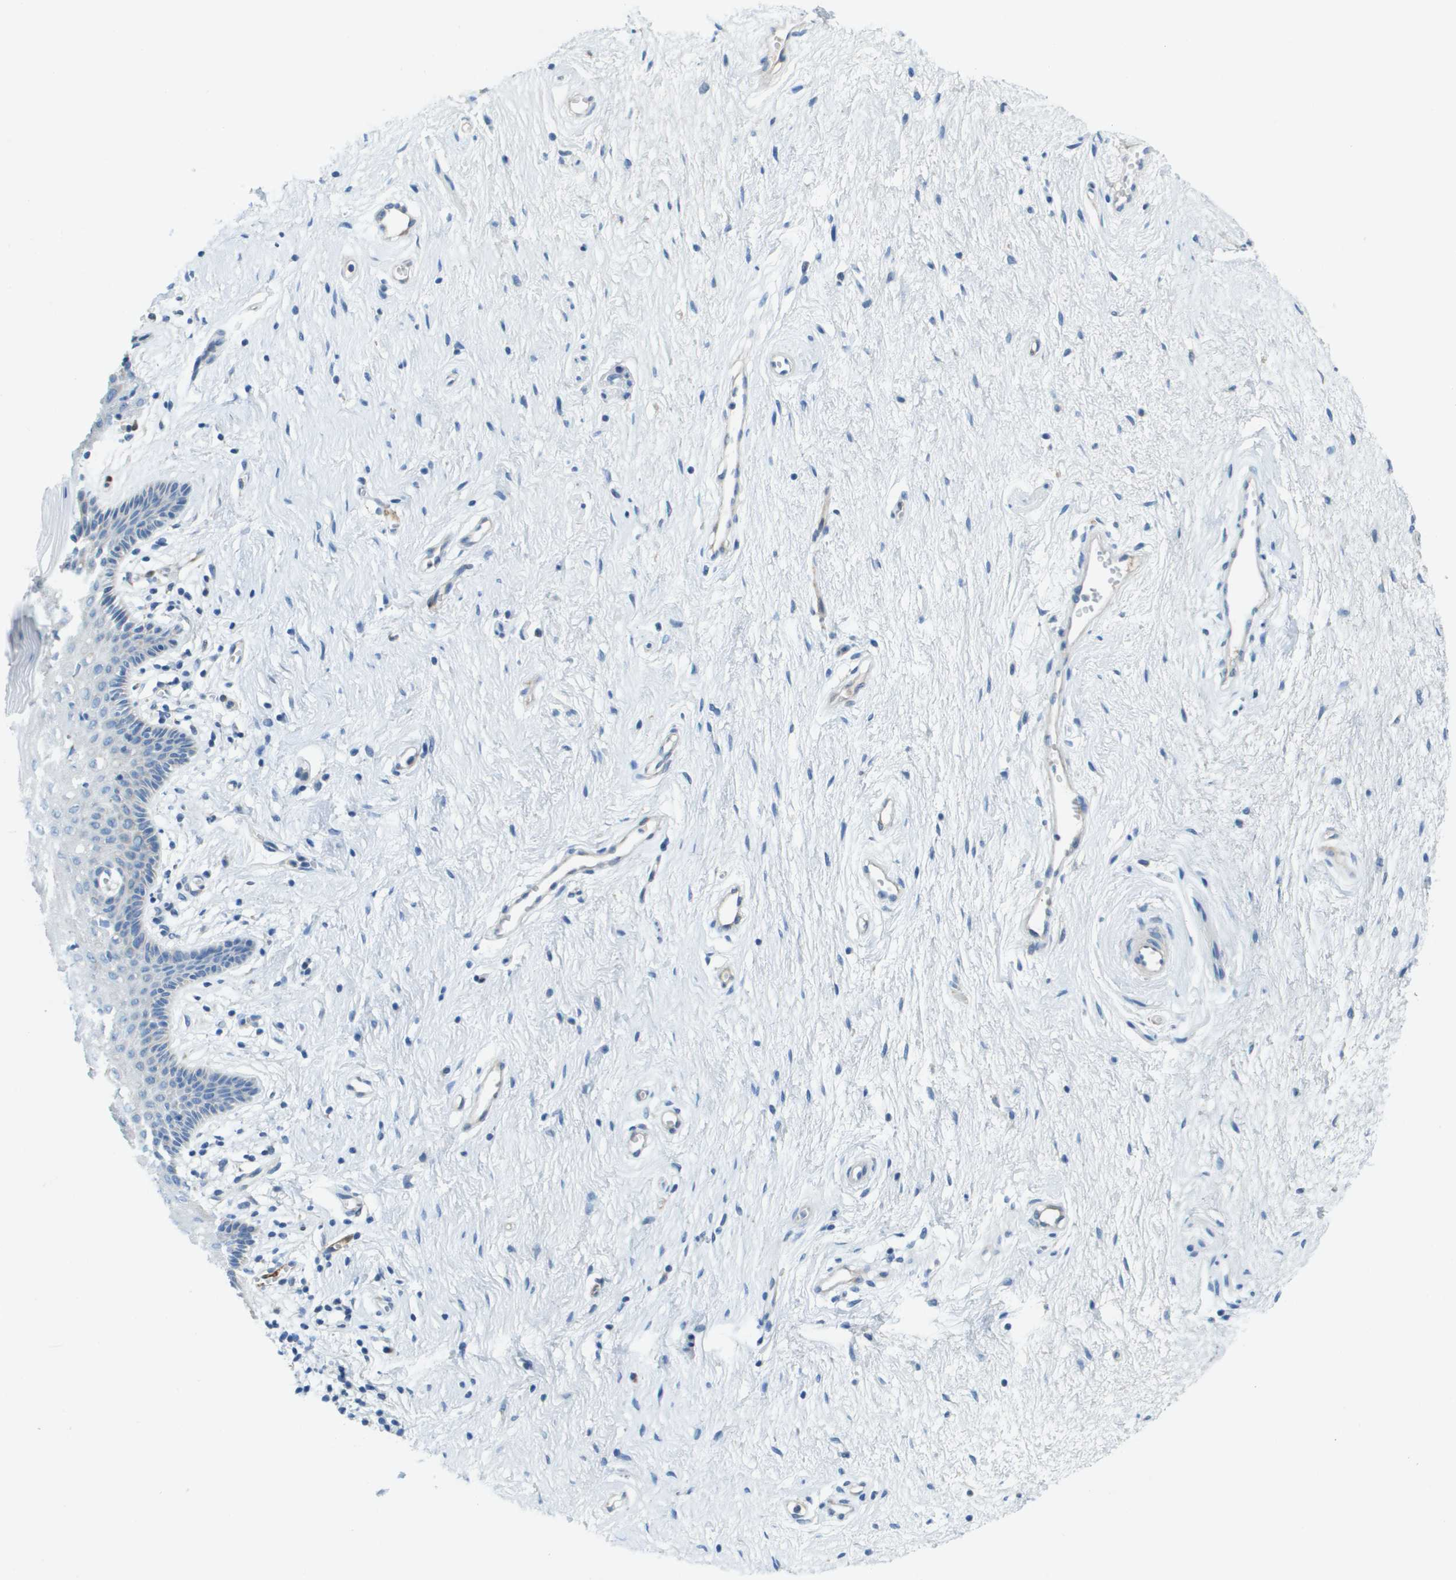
{"staining": {"intensity": "weak", "quantity": "<25%", "location": "cytoplasmic/membranous"}, "tissue": "vagina", "cell_type": "Squamous epithelial cells", "image_type": "normal", "snomed": [{"axis": "morphology", "description": "Normal tissue, NOS"}, {"axis": "topography", "description": "Vagina"}], "caption": "A high-resolution photomicrograph shows immunohistochemistry (IHC) staining of benign vagina, which shows no significant staining in squamous epithelial cells.", "gene": "CYGB", "patient": {"sex": "female", "age": 44}}